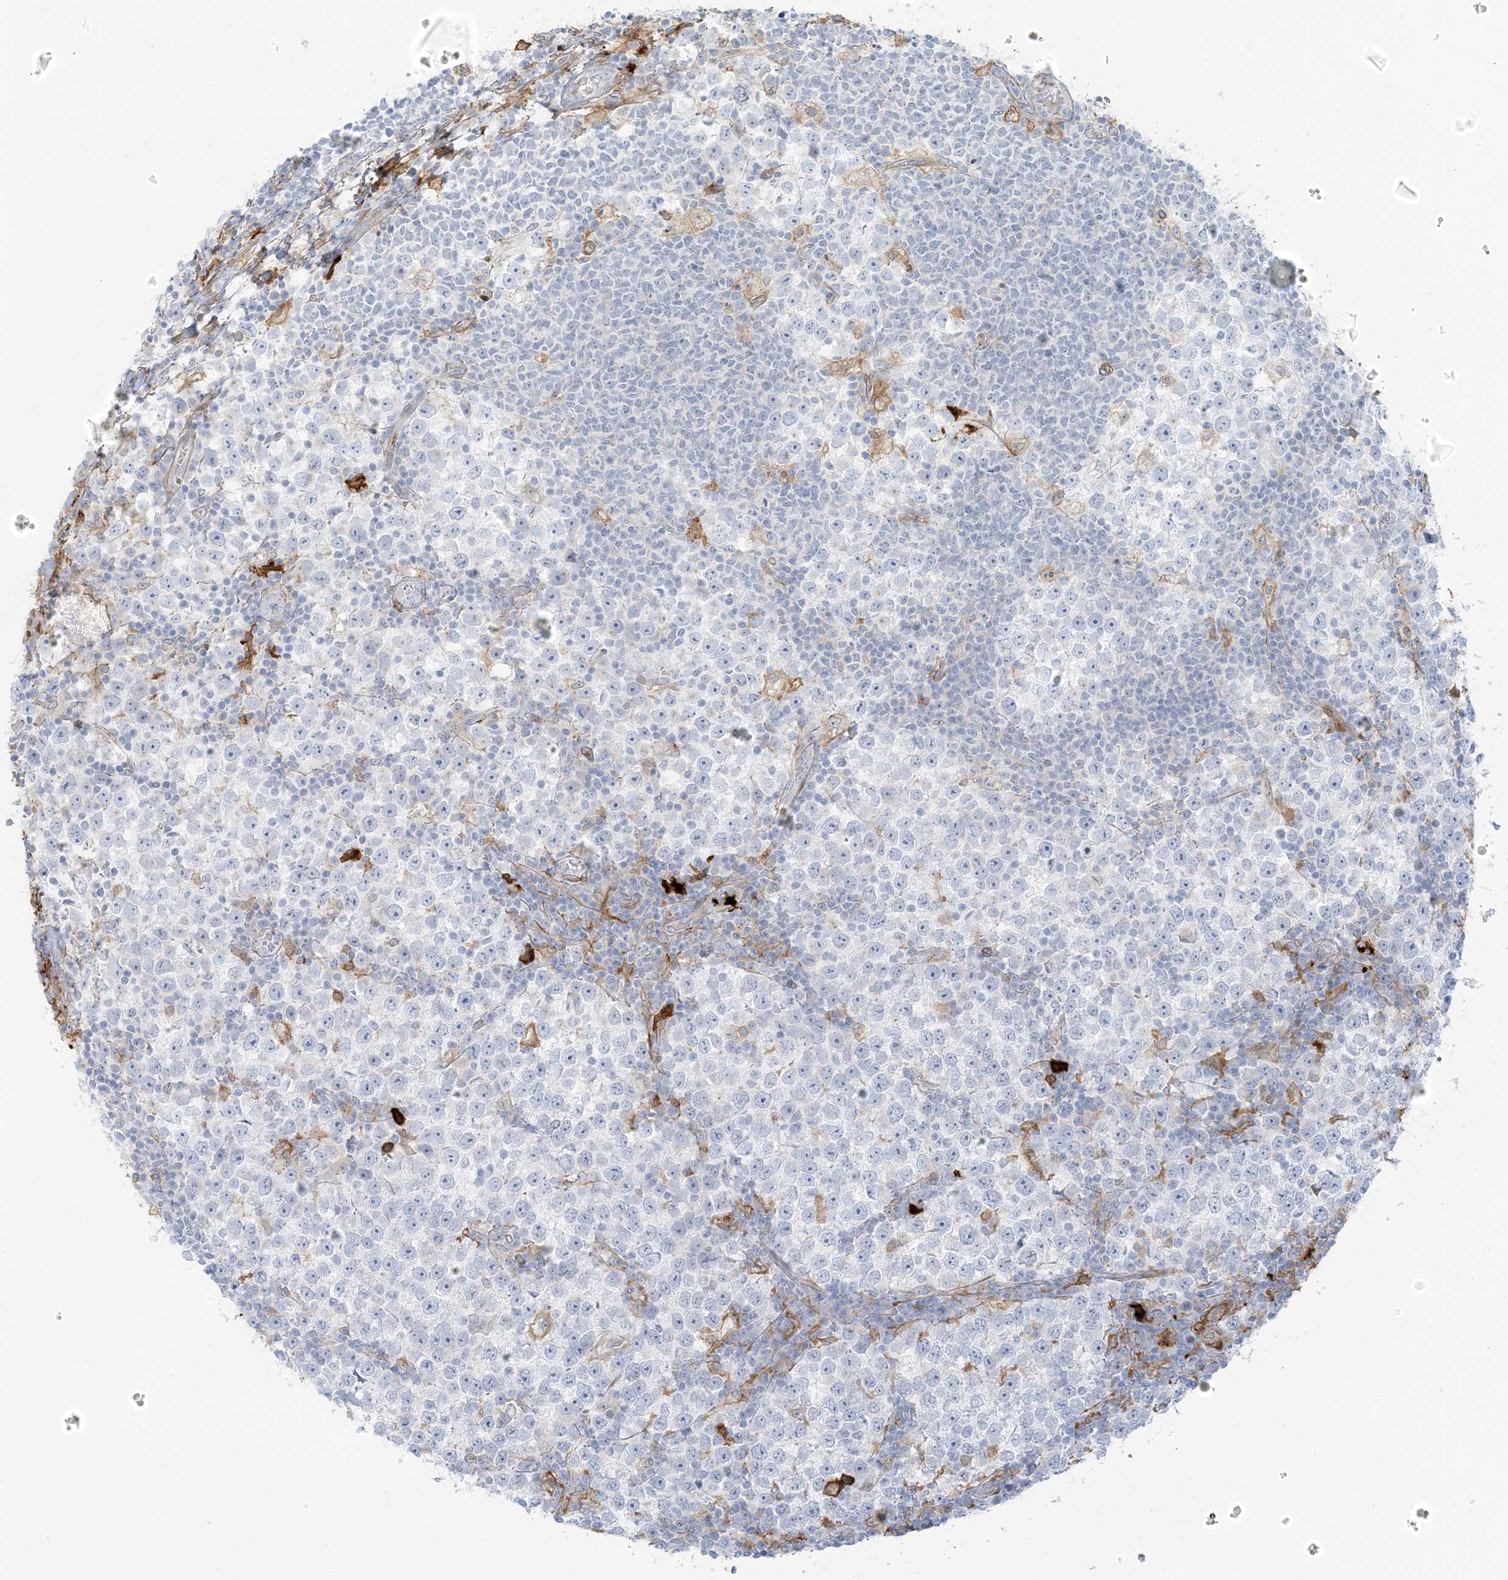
{"staining": {"intensity": "negative", "quantity": "none", "location": "none"}, "tissue": "testis cancer", "cell_type": "Tumor cells", "image_type": "cancer", "snomed": [{"axis": "morphology", "description": "Seminoma, NOS"}, {"axis": "topography", "description": "Testis"}], "caption": "Immunohistochemistry of testis cancer (seminoma) shows no positivity in tumor cells. Nuclei are stained in blue.", "gene": "ICMT", "patient": {"sex": "male", "age": 65}}